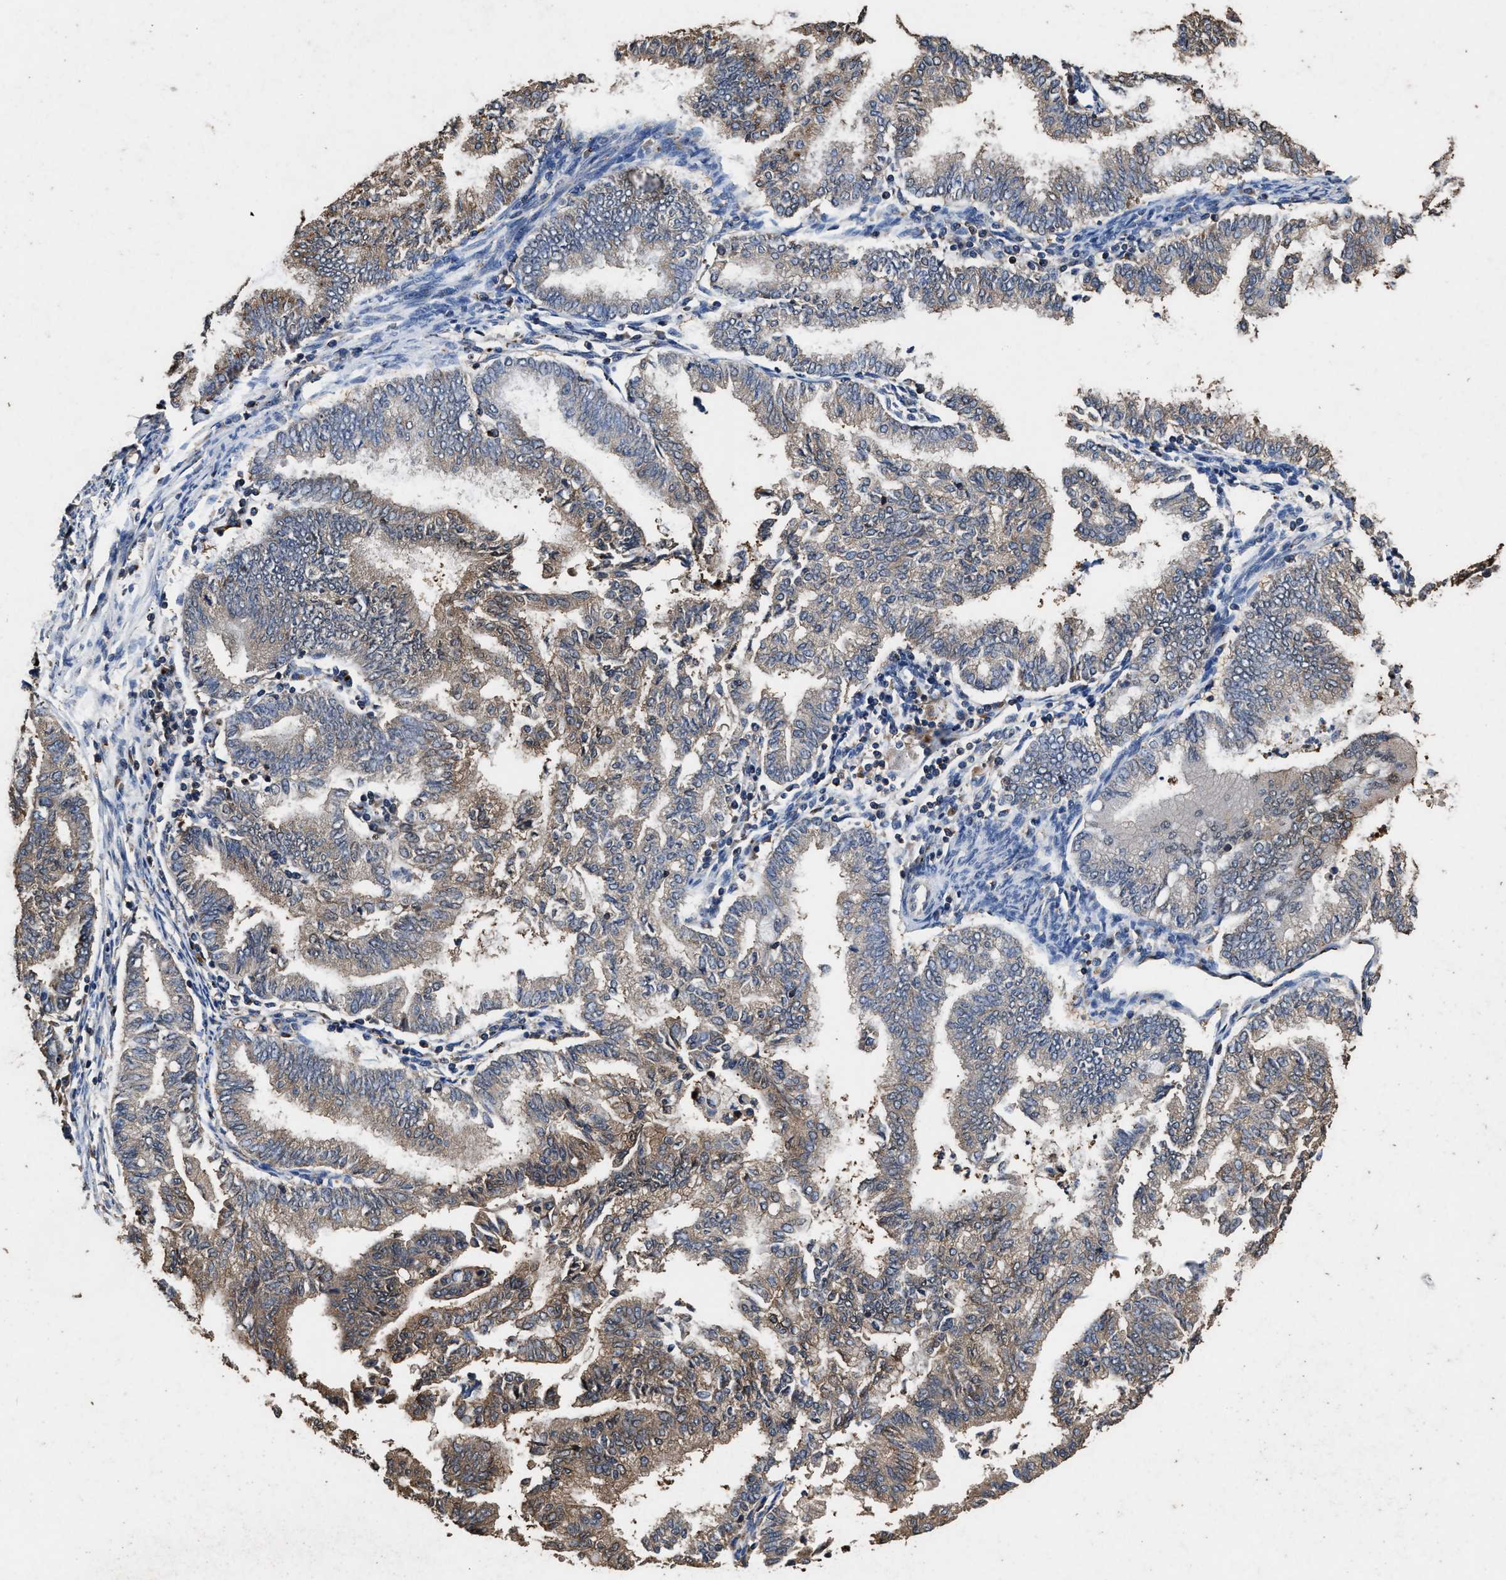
{"staining": {"intensity": "moderate", "quantity": ">75%", "location": "cytoplasmic/membranous"}, "tissue": "endometrial cancer", "cell_type": "Tumor cells", "image_type": "cancer", "snomed": [{"axis": "morphology", "description": "Polyp, NOS"}, {"axis": "morphology", "description": "Adenocarcinoma, NOS"}, {"axis": "morphology", "description": "Adenoma, NOS"}, {"axis": "topography", "description": "Endometrium"}], "caption": "Protein expression by immunohistochemistry (IHC) displays moderate cytoplasmic/membranous positivity in about >75% of tumor cells in endometrial polyp. The staining is performed using DAB brown chromogen to label protein expression. The nuclei are counter-stained blue using hematoxylin.", "gene": "TPST2", "patient": {"sex": "female", "age": 79}}